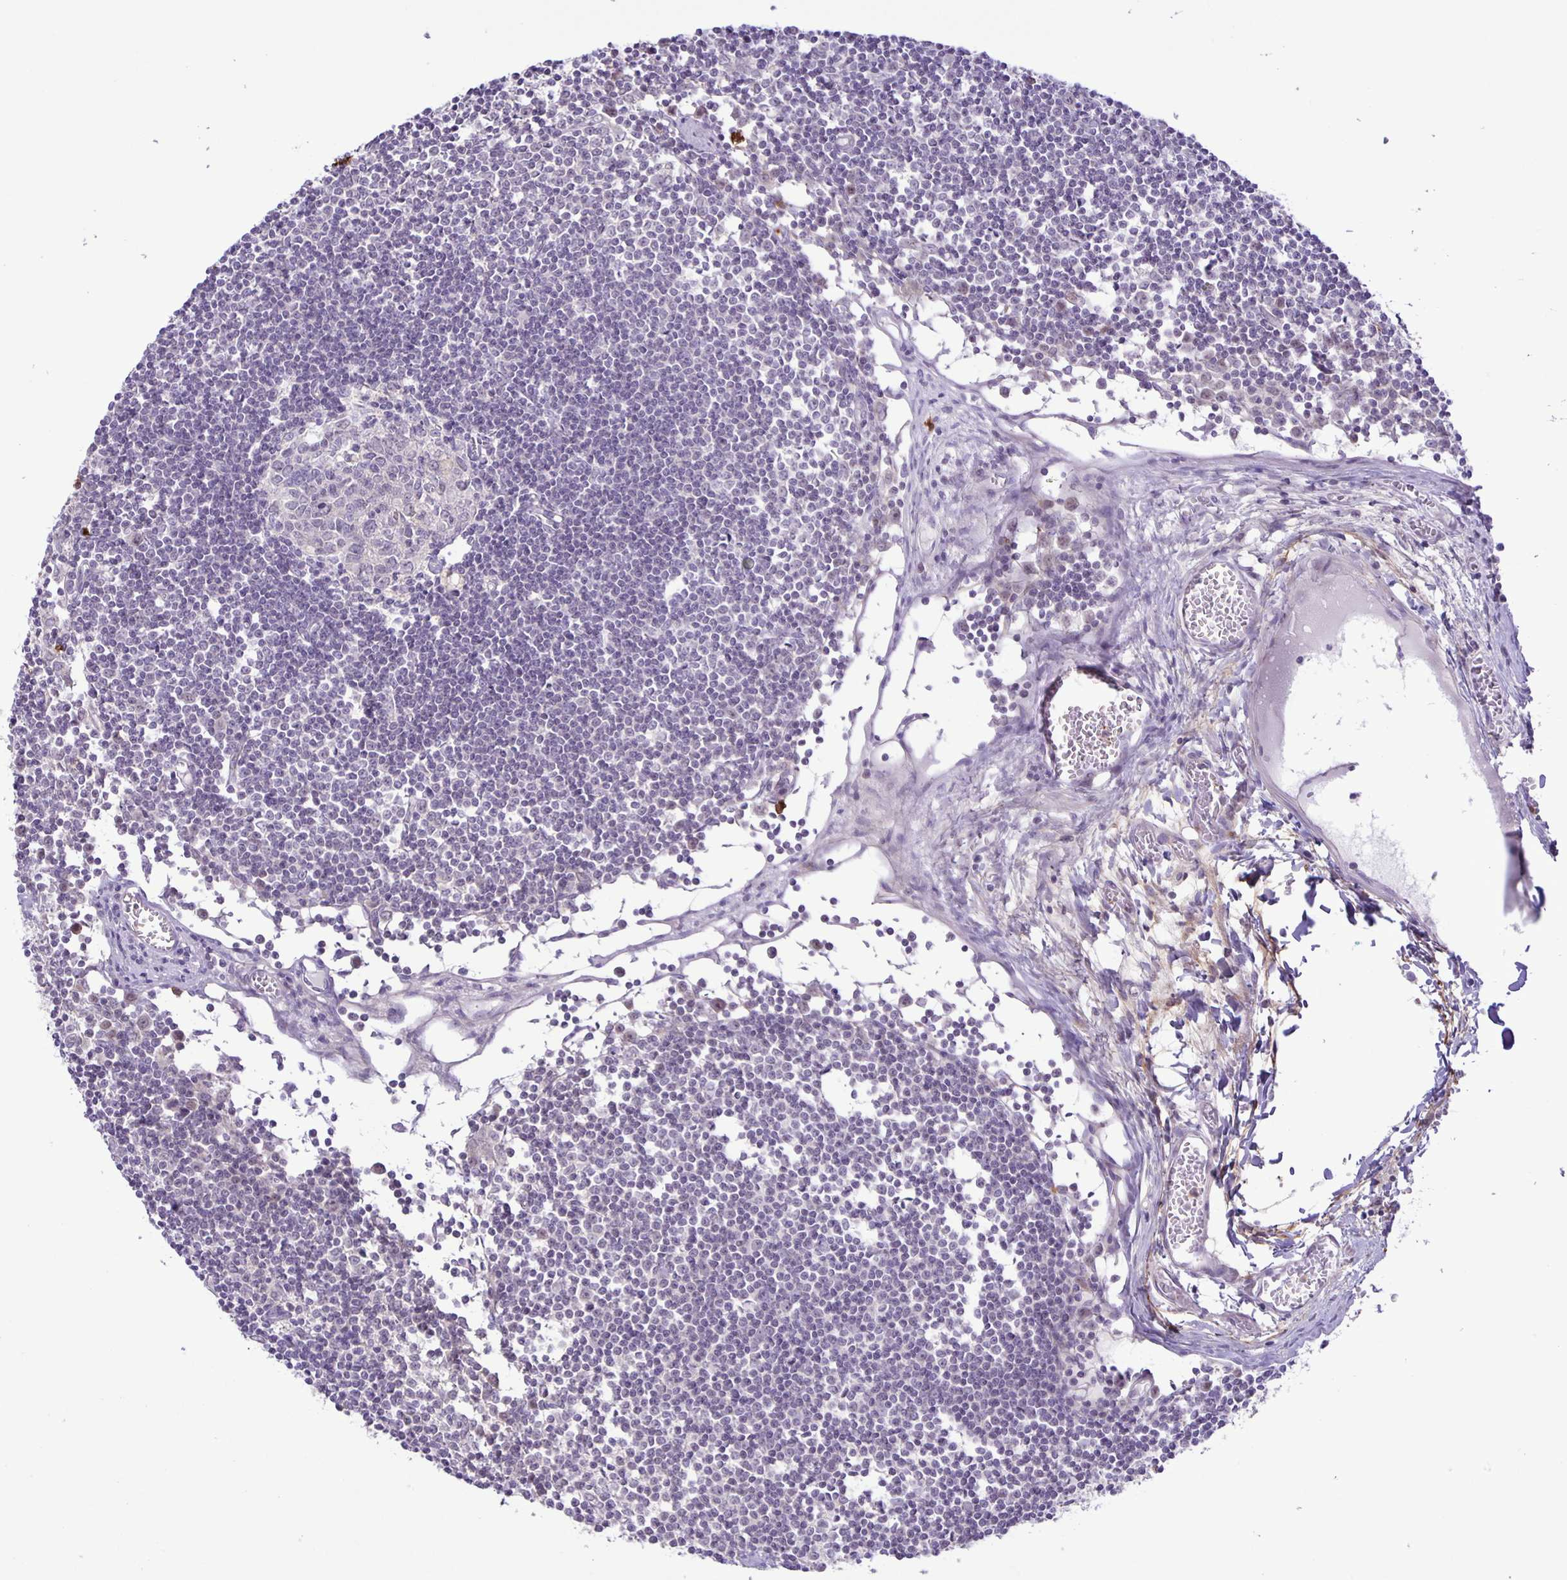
{"staining": {"intensity": "negative", "quantity": "none", "location": "none"}, "tissue": "lymph node", "cell_type": "Germinal center cells", "image_type": "normal", "snomed": [{"axis": "morphology", "description": "Normal tissue, NOS"}, {"axis": "topography", "description": "Lymph node"}], "caption": "The immunohistochemistry photomicrograph has no significant positivity in germinal center cells of lymph node. (DAB immunohistochemistry (IHC) visualized using brightfield microscopy, high magnification).", "gene": "ADCK1", "patient": {"sex": "female", "age": 11}}